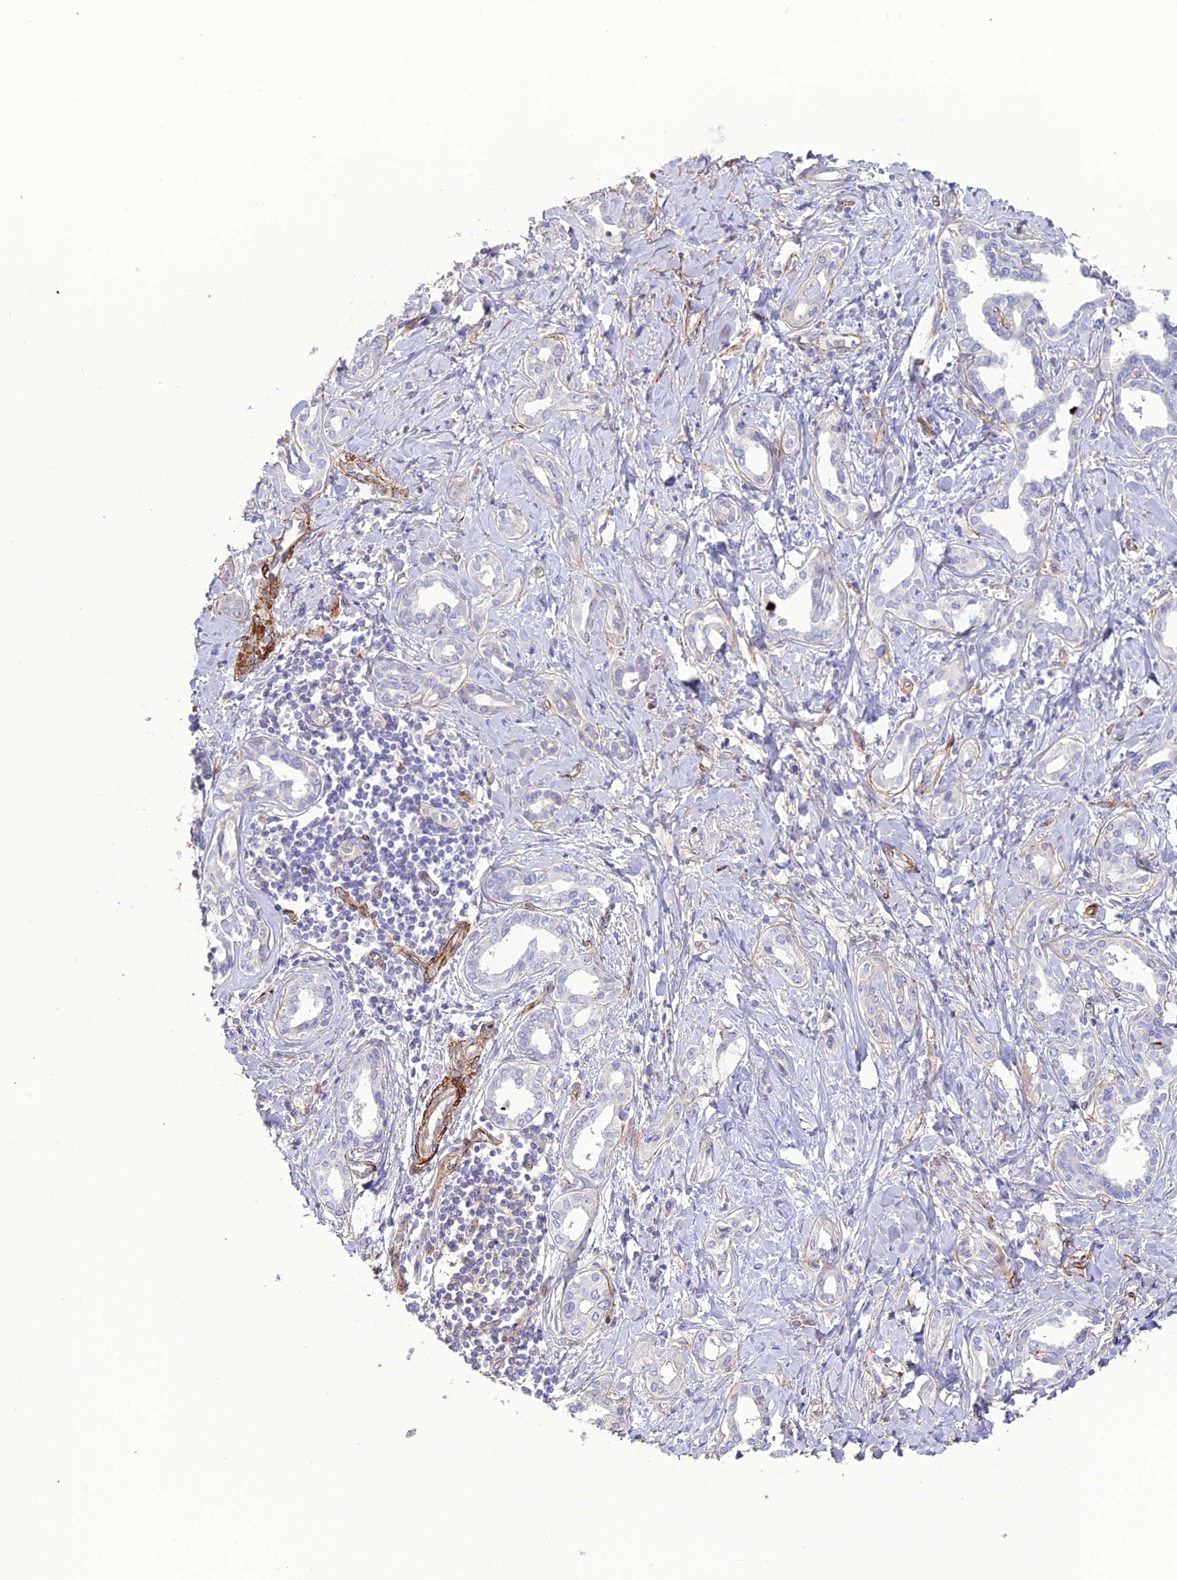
{"staining": {"intensity": "negative", "quantity": "none", "location": "none"}, "tissue": "liver cancer", "cell_type": "Tumor cells", "image_type": "cancer", "snomed": [{"axis": "morphology", "description": "Cholangiocarcinoma"}, {"axis": "topography", "description": "Liver"}], "caption": "Tumor cells show no significant protein expression in liver cholangiocarcinoma.", "gene": "REX1BD", "patient": {"sex": "female", "age": 77}}